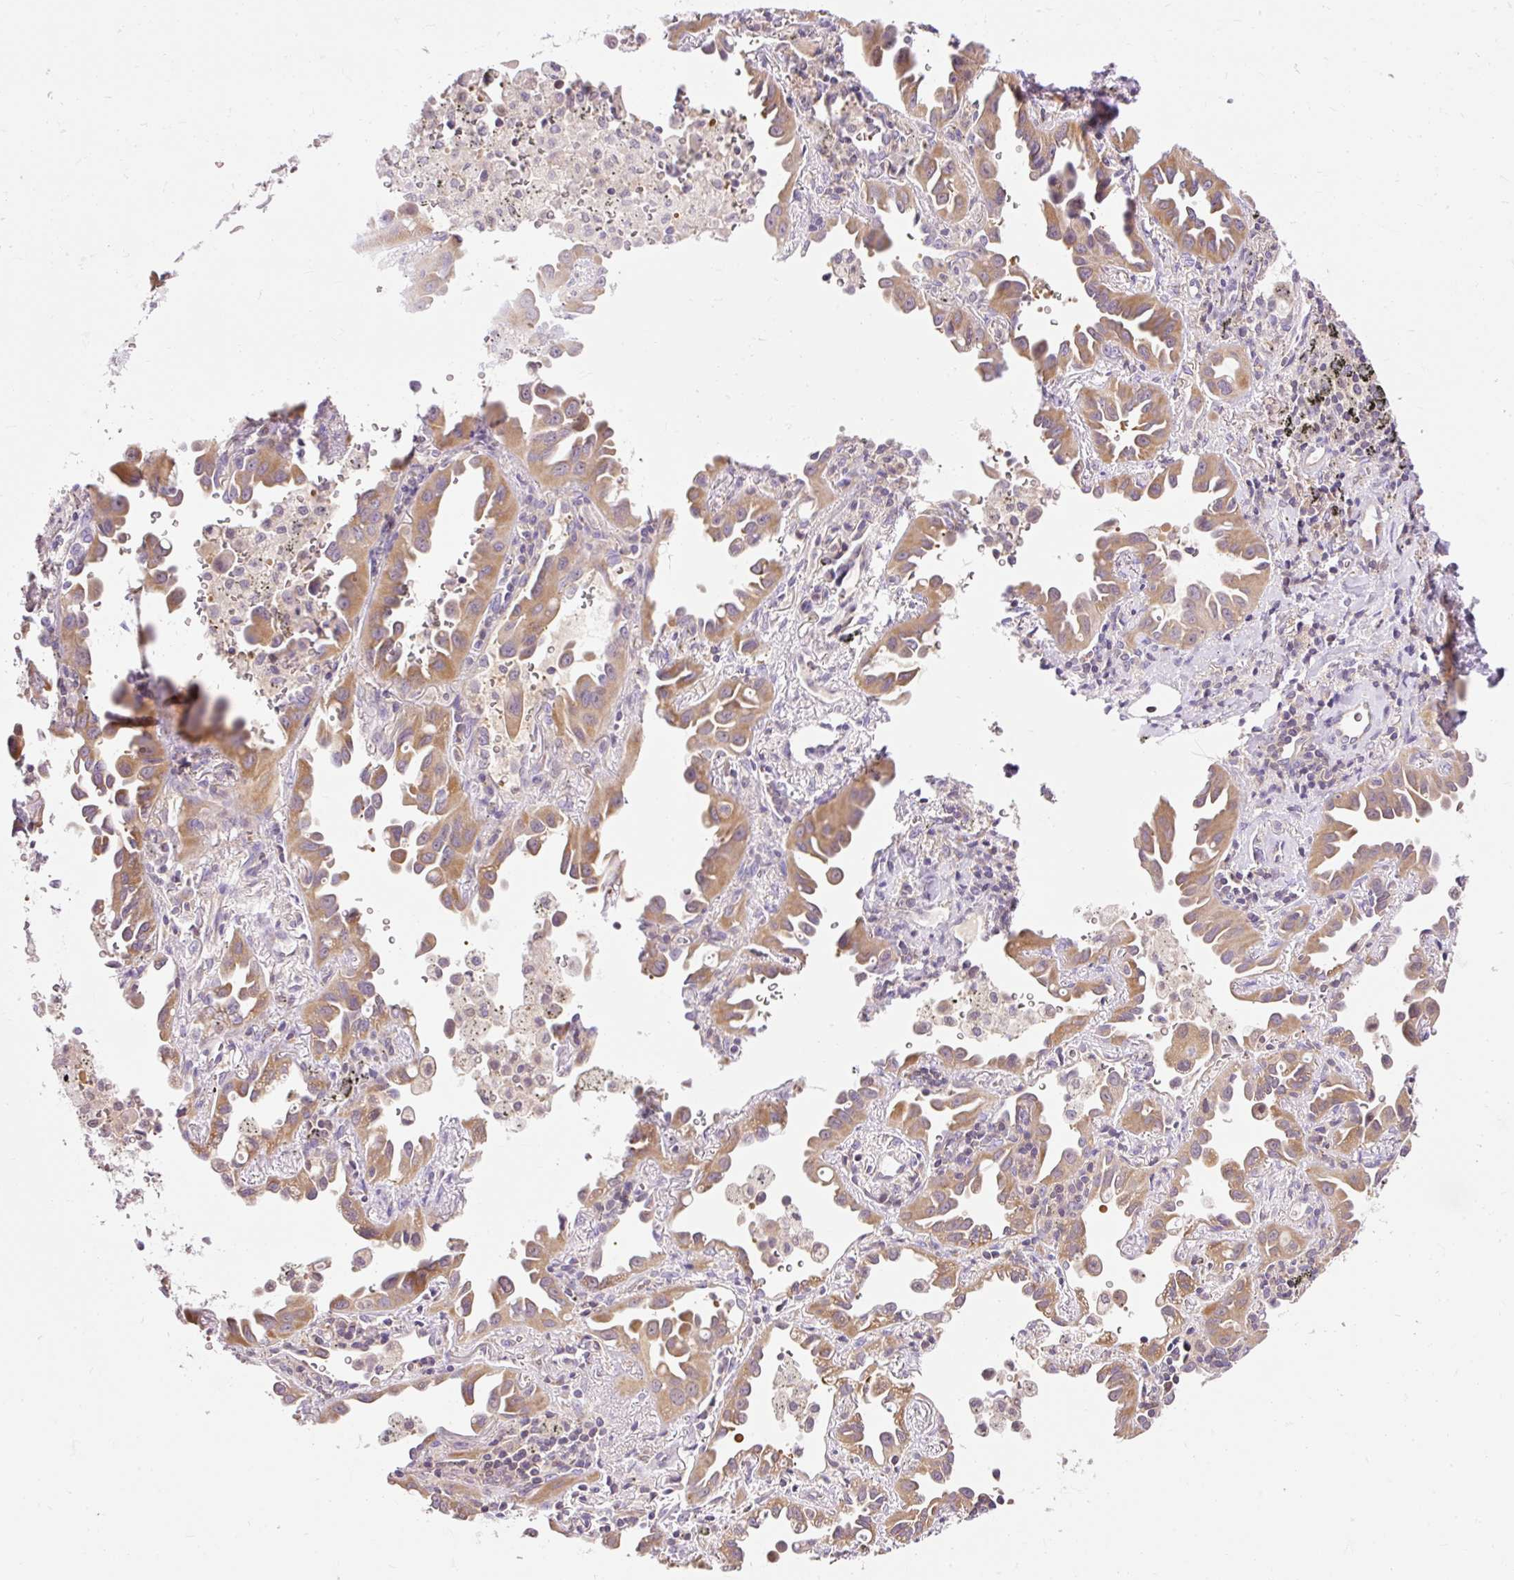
{"staining": {"intensity": "moderate", "quantity": ">75%", "location": "cytoplasmic/membranous"}, "tissue": "lung cancer", "cell_type": "Tumor cells", "image_type": "cancer", "snomed": [{"axis": "morphology", "description": "Adenocarcinoma, NOS"}, {"axis": "topography", "description": "Lung"}], "caption": "DAB immunohistochemical staining of lung adenocarcinoma shows moderate cytoplasmic/membranous protein positivity in approximately >75% of tumor cells. The staining was performed using DAB (3,3'-diaminobenzidine), with brown indicating positive protein expression. Nuclei are stained blue with hematoxylin.", "gene": "IMMT", "patient": {"sex": "male", "age": 68}}